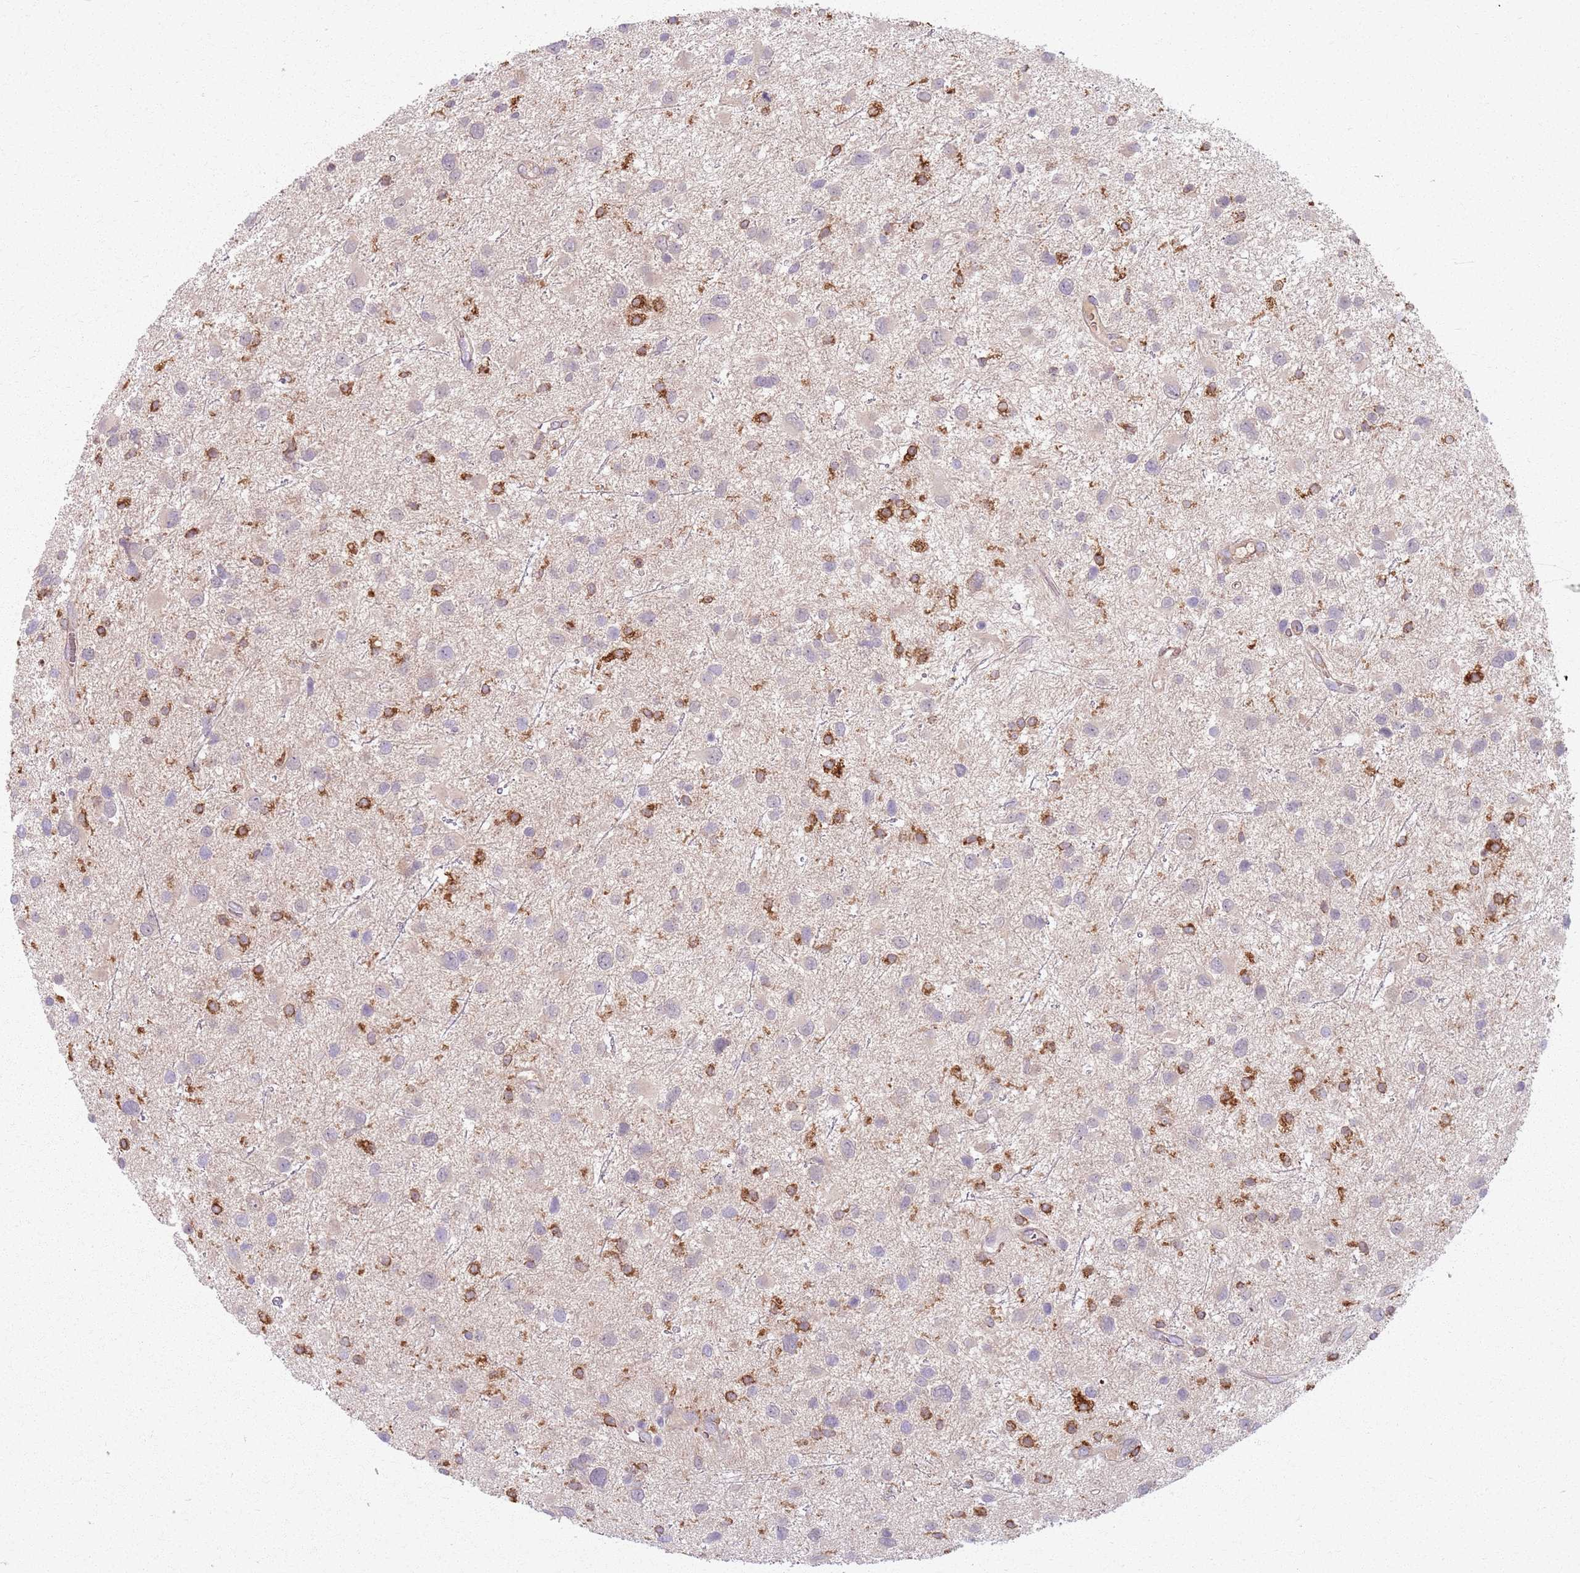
{"staining": {"intensity": "negative", "quantity": "none", "location": "none"}, "tissue": "glioma", "cell_type": "Tumor cells", "image_type": "cancer", "snomed": [{"axis": "morphology", "description": "Glioma, malignant, Low grade"}, {"axis": "topography", "description": "Brain"}], "caption": "Glioma was stained to show a protein in brown. There is no significant positivity in tumor cells. Brightfield microscopy of immunohistochemistry stained with DAB (brown) and hematoxylin (blue), captured at high magnification.", "gene": "COLGALT1", "patient": {"sex": "female", "age": 32}}